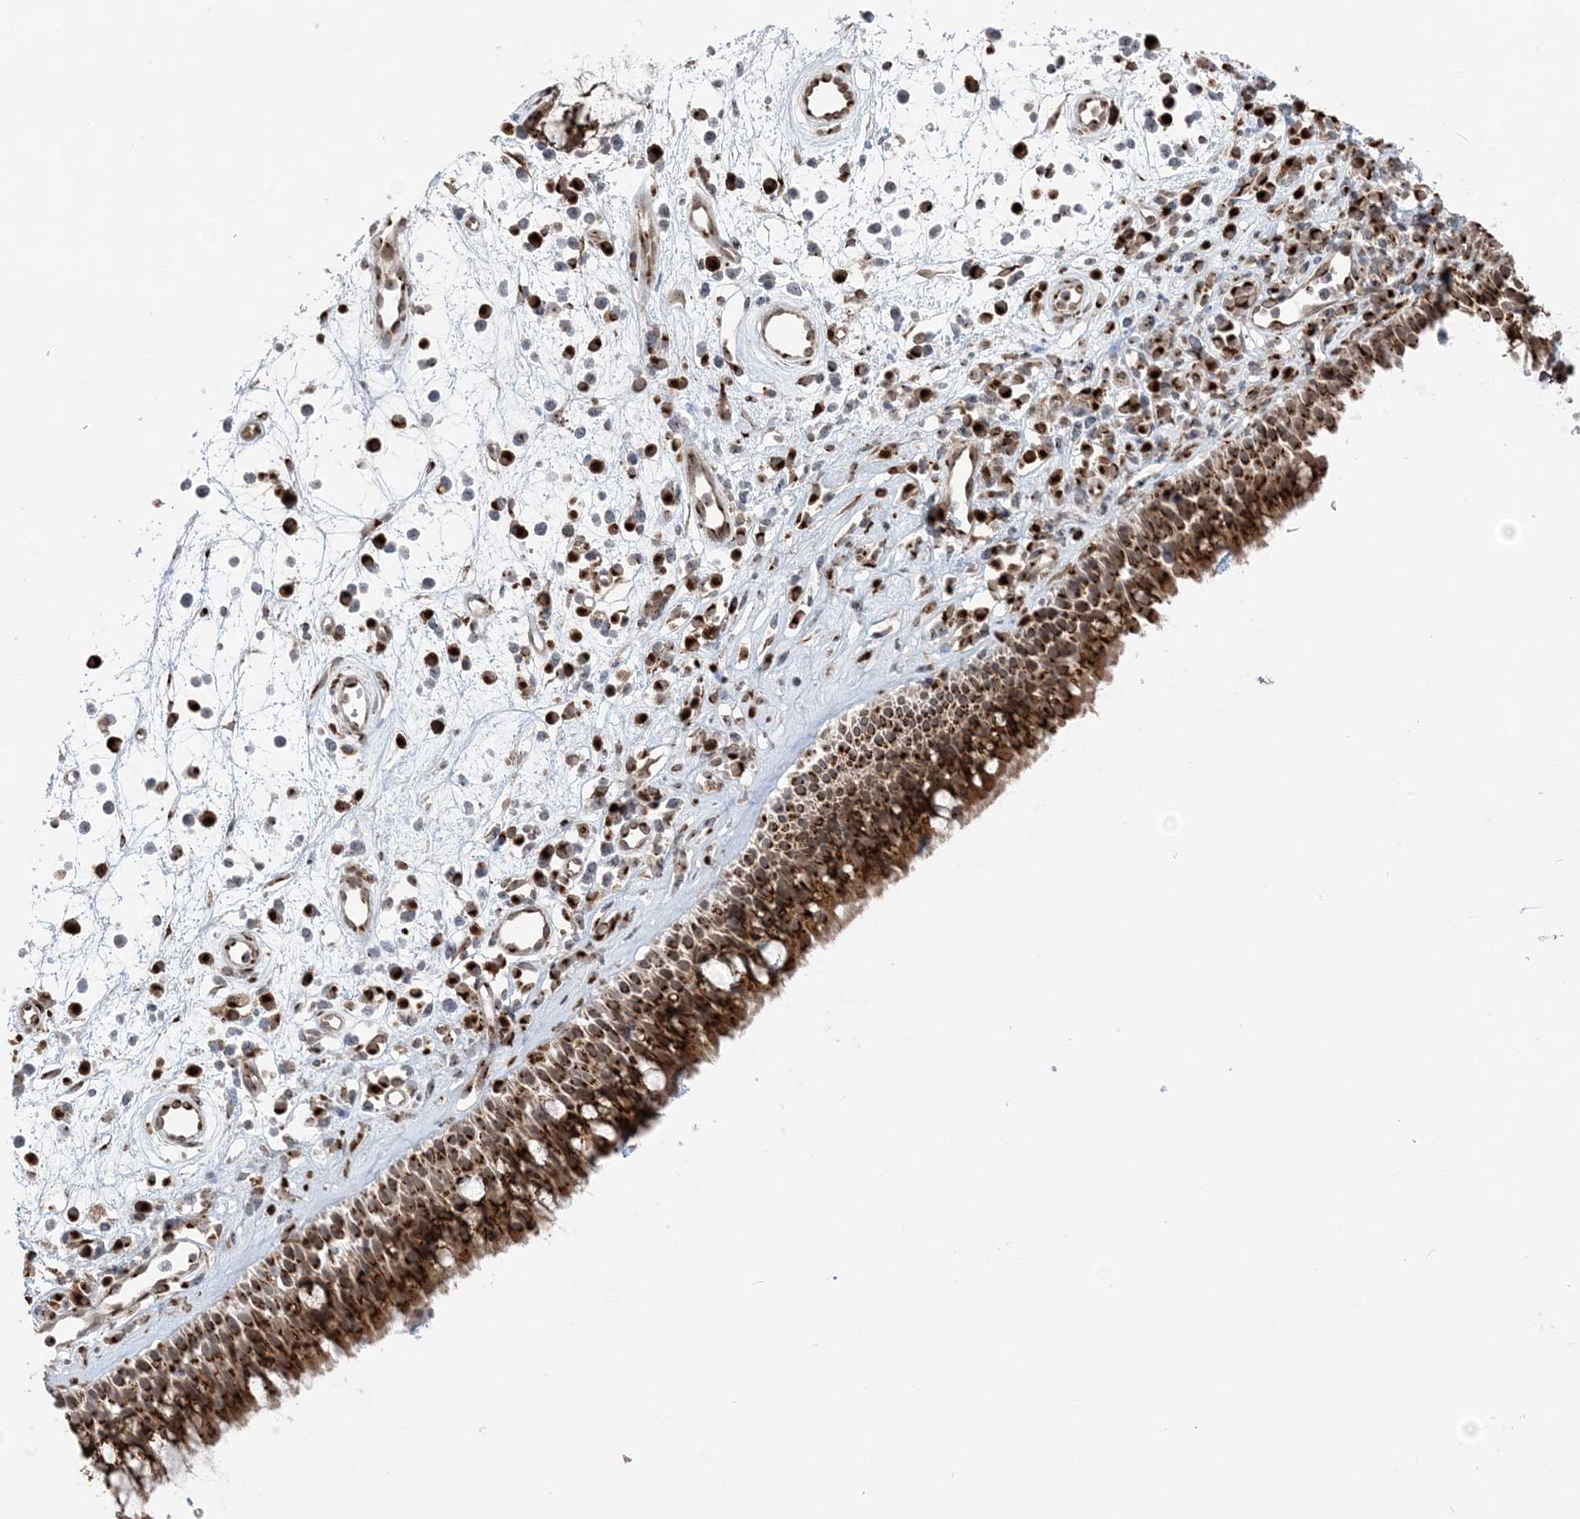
{"staining": {"intensity": "strong", "quantity": ">75%", "location": "cytoplasmic/membranous"}, "tissue": "nasopharynx", "cell_type": "Respiratory epithelial cells", "image_type": "normal", "snomed": [{"axis": "morphology", "description": "Normal tissue, NOS"}, {"axis": "morphology", "description": "Inflammation, NOS"}, {"axis": "morphology", "description": "Malignant melanoma, Metastatic site"}, {"axis": "topography", "description": "Nasopharynx"}], "caption": "Immunohistochemistry (IHC) (DAB (3,3'-diaminobenzidine)) staining of benign human nasopharynx displays strong cytoplasmic/membranous protein expression in approximately >75% of respiratory epithelial cells.", "gene": "TMED10", "patient": {"sex": "male", "age": 70}}